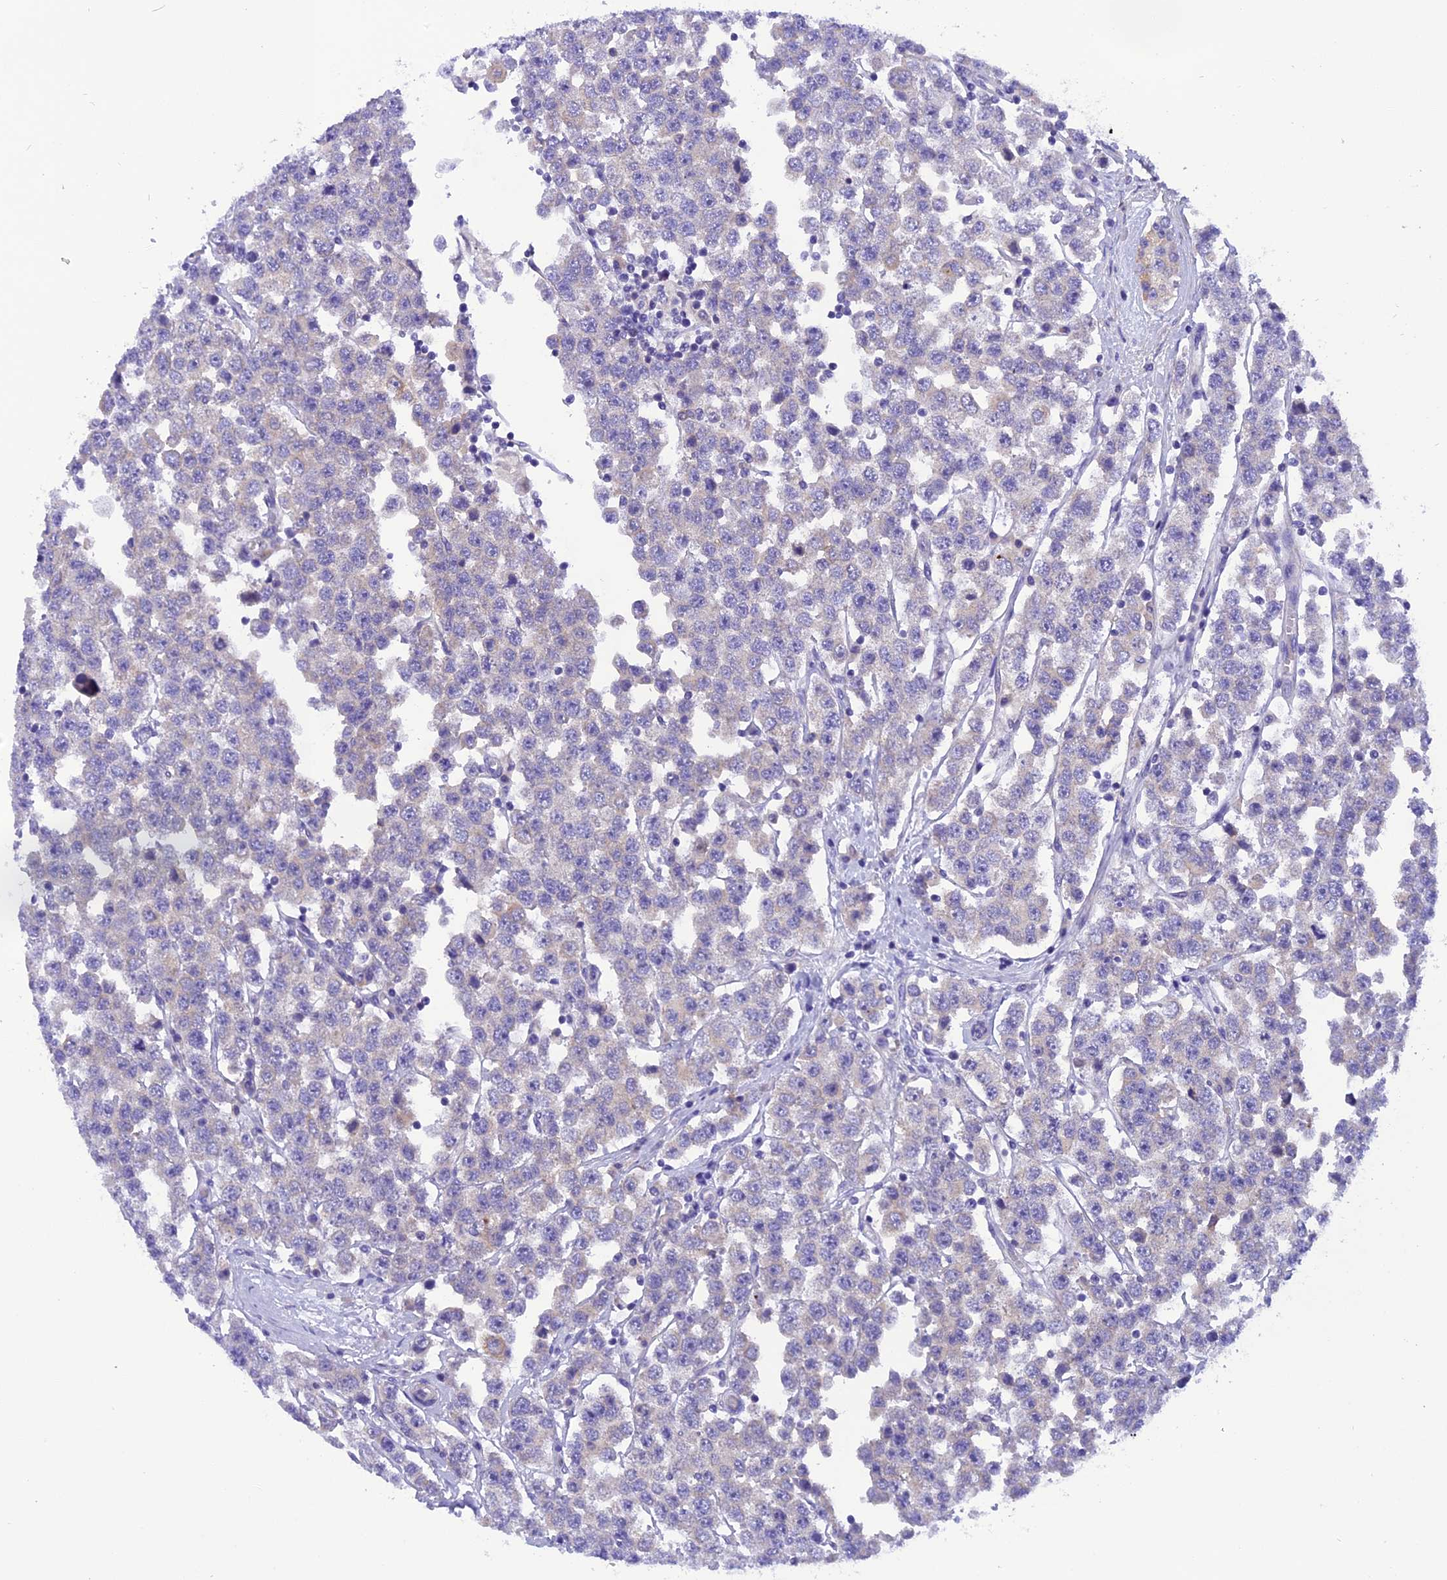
{"staining": {"intensity": "negative", "quantity": "none", "location": "none"}, "tissue": "testis cancer", "cell_type": "Tumor cells", "image_type": "cancer", "snomed": [{"axis": "morphology", "description": "Seminoma, NOS"}, {"axis": "topography", "description": "Testis"}], "caption": "This is a image of immunohistochemistry (IHC) staining of testis cancer (seminoma), which shows no positivity in tumor cells. (Brightfield microscopy of DAB immunohistochemistry (IHC) at high magnification).", "gene": "TRIM3", "patient": {"sex": "male", "age": 28}}